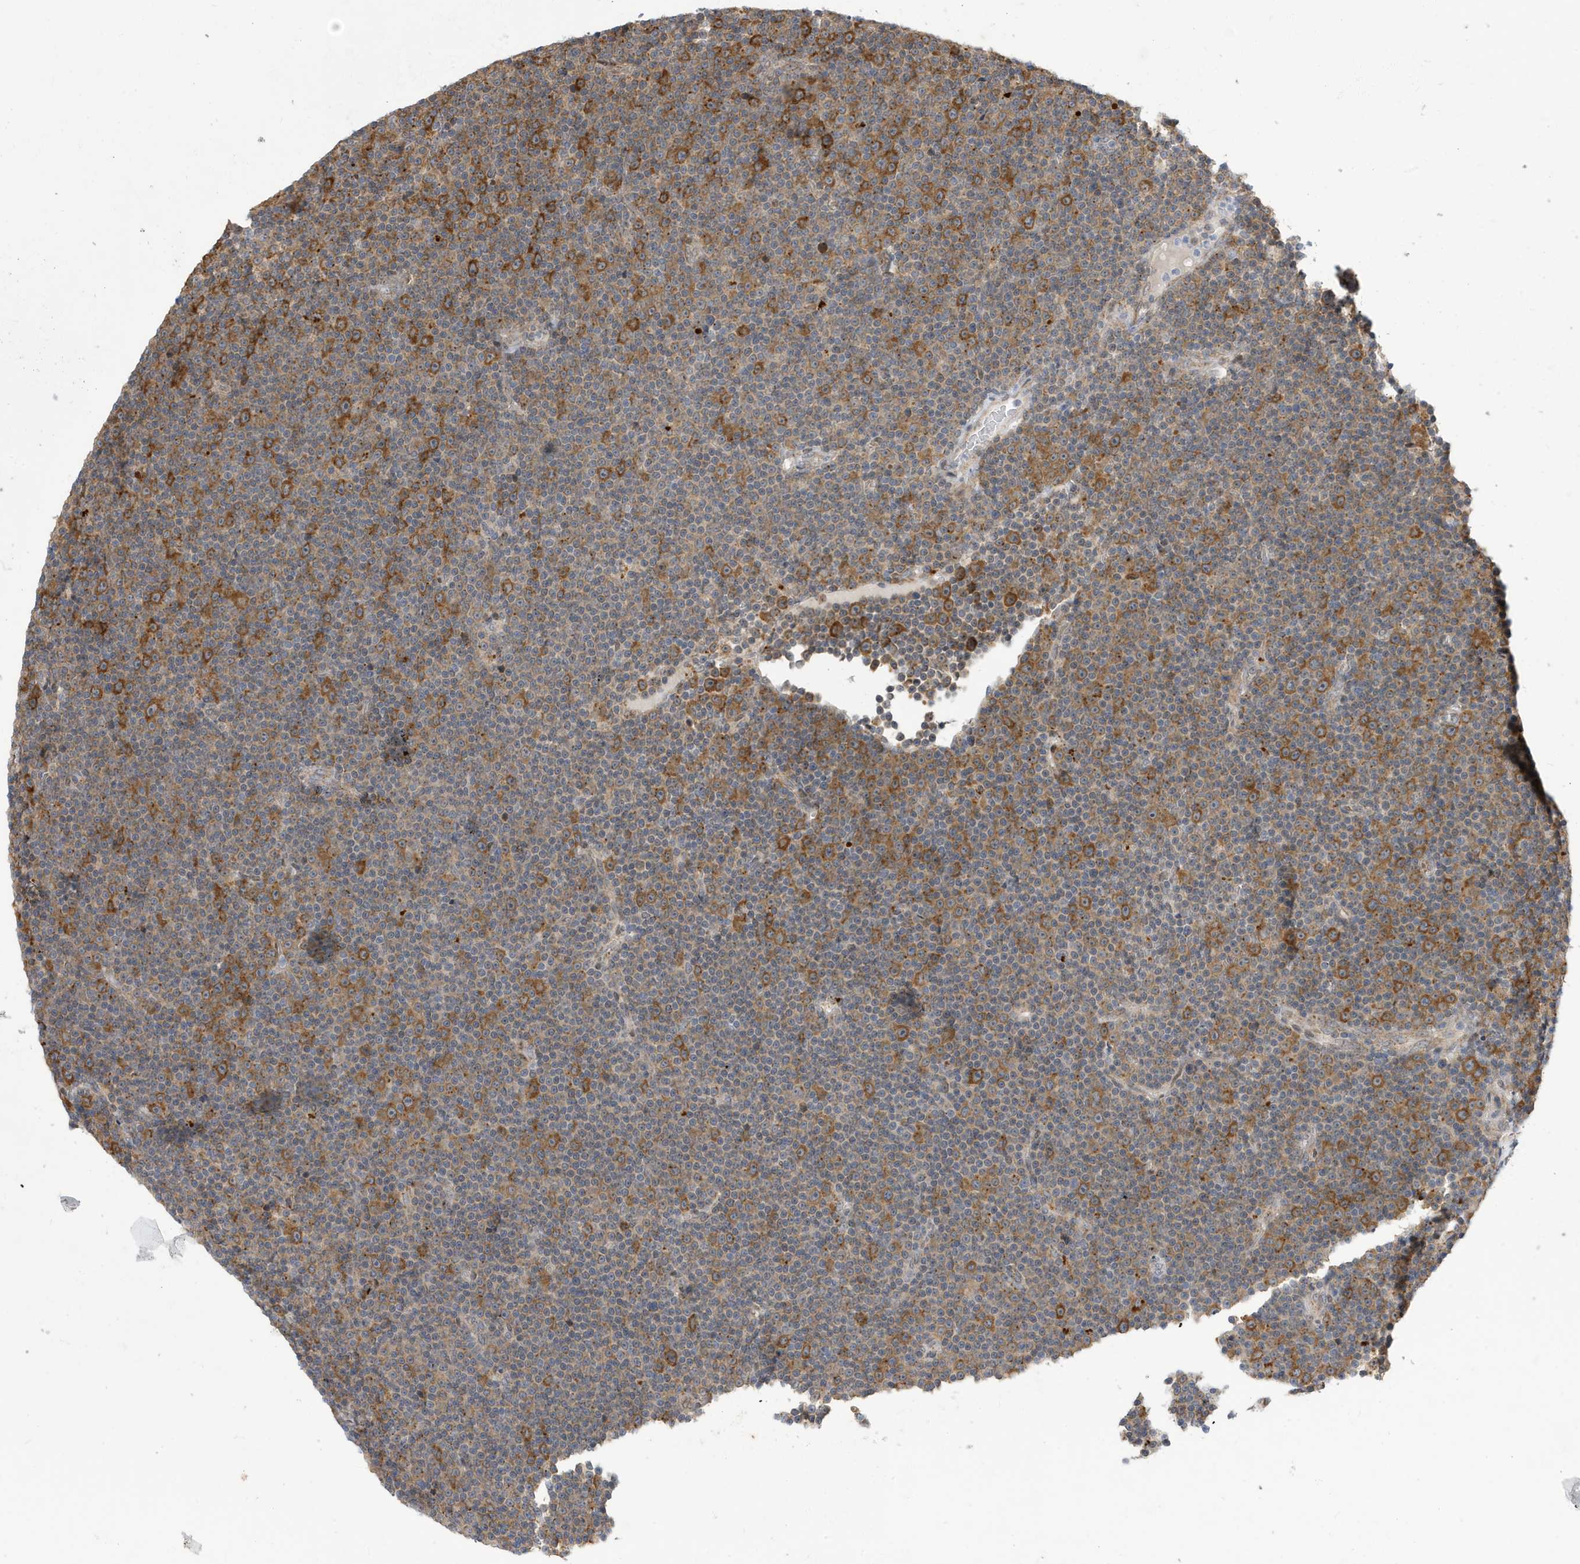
{"staining": {"intensity": "moderate", "quantity": ">75%", "location": "cytoplasmic/membranous"}, "tissue": "lymphoma", "cell_type": "Tumor cells", "image_type": "cancer", "snomed": [{"axis": "morphology", "description": "Malignant lymphoma, non-Hodgkin's type, Low grade"}, {"axis": "topography", "description": "Lymph node"}], "caption": "Immunohistochemistry (IHC) of human malignant lymphoma, non-Hodgkin's type (low-grade) reveals medium levels of moderate cytoplasmic/membranous expression in approximately >75% of tumor cells.", "gene": "ZNF507", "patient": {"sex": "female", "age": 67}}